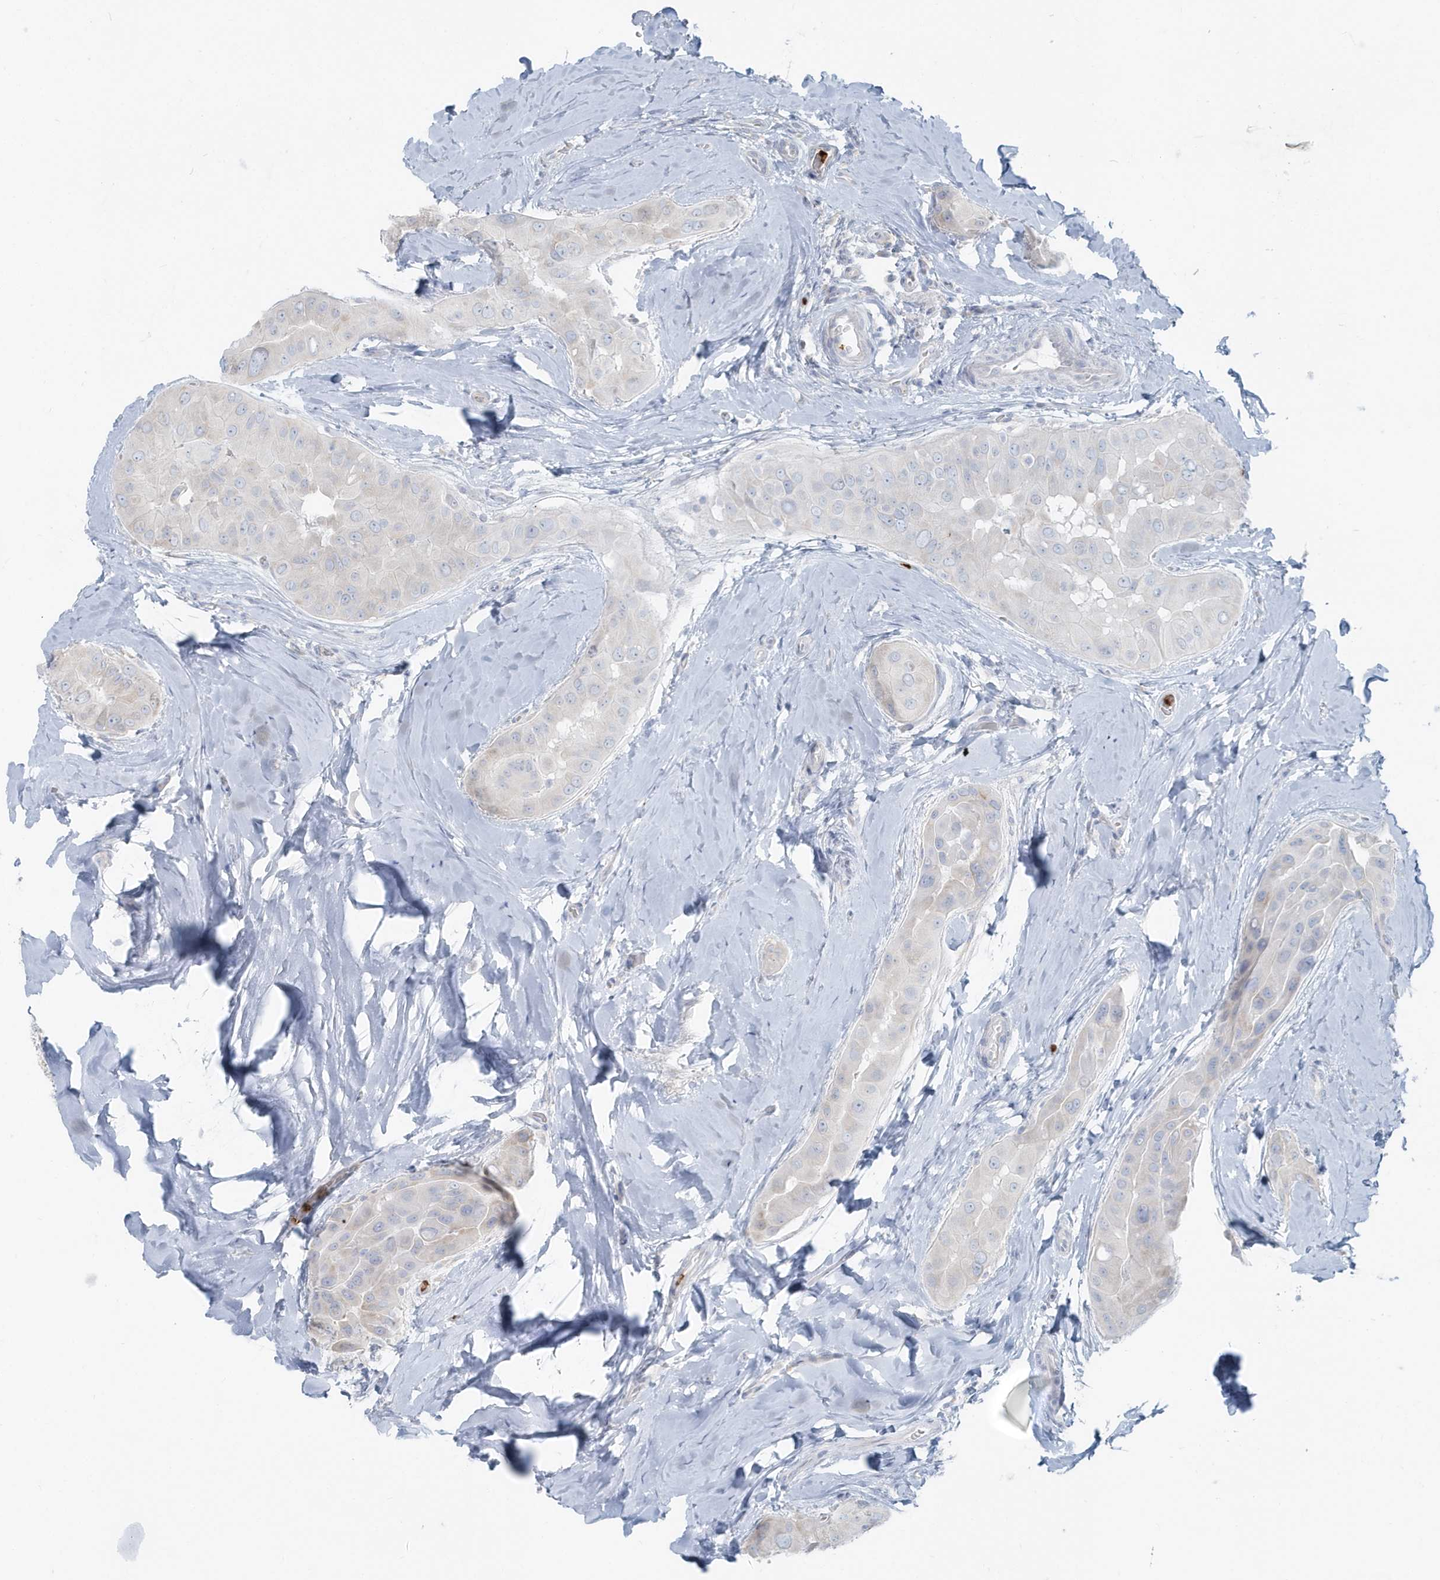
{"staining": {"intensity": "negative", "quantity": "none", "location": "none"}, "tissue": "thyroid cancer", "cell_type": "Tumor cells", "image_type": "cancer", "snomed": [{"axis": "morphology", "description": "Papillary adenocarcinoma, NOS"}, {"axis": "topography", "description": "Thyroid gland"}], "caption": "DAB (3,3'-diaminobenzidine) immunohistochemical staining of human thyroid cancer reveals no significant expression in tumor cells.", "gene": "CCNJ", "patient": {"sex": "male", "age": 33}}